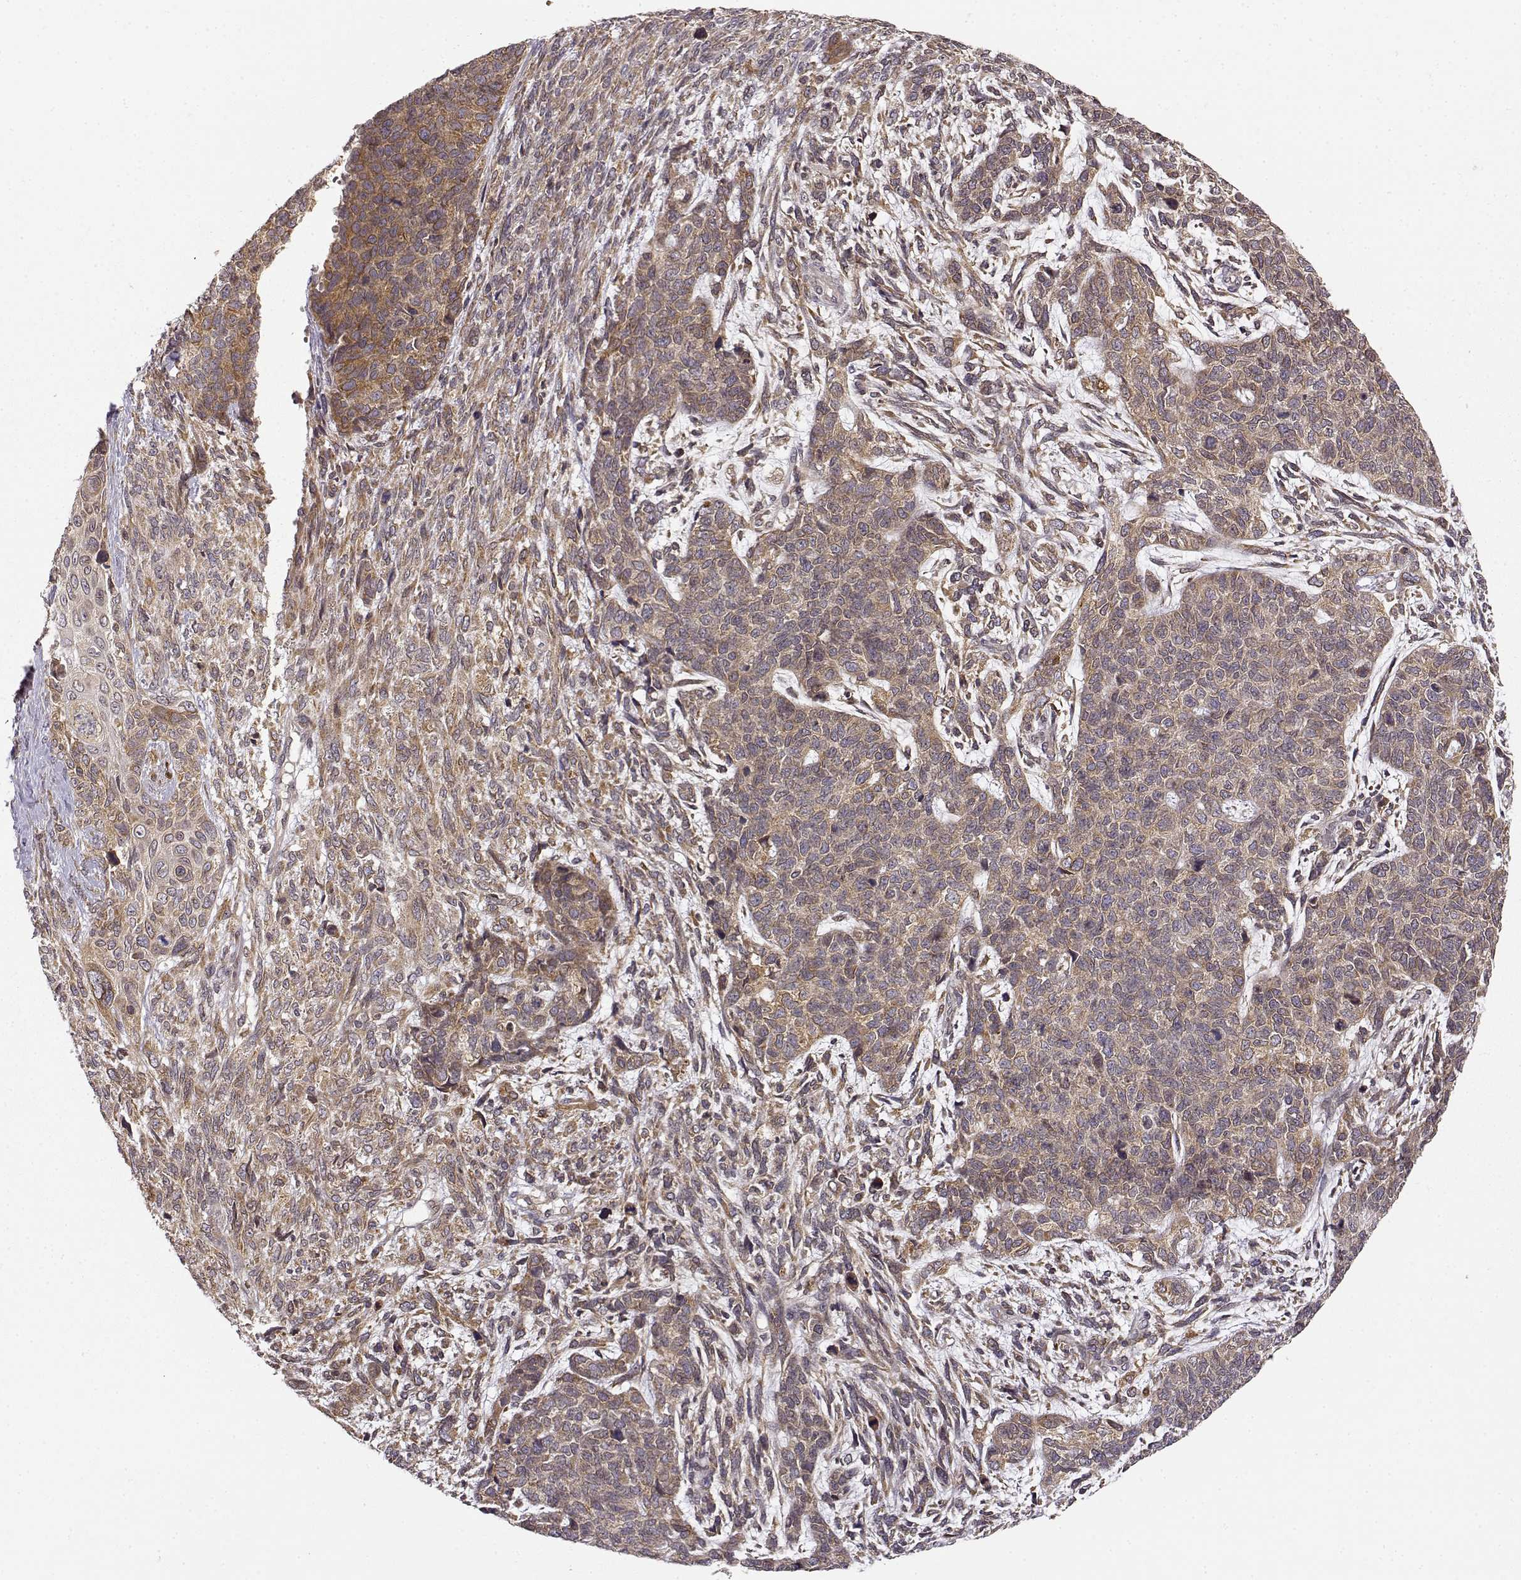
{"staining": {"intensity": "weak", "quantity": ">75%", "location": "cytoplasmic/membranous"}, "tissue": "cervical cancer", "cell_type": "Tumor cells", "image_type": "cancer", "snomed": [{"axis": "morphology", "description": "Squamous cell carcinoma, NOS"}, {"axis": "topography", "description": "Cervix"}], "caption": "Immunohistochemistry of squamous cell carcinoma (cervical) demonstrates low levels of weak cytoplasmic/membranous staining in approximately >75% of tumor cells. Using DAB (brown) and hematoxylin (blue) stains, captured at high magnification using brightfield microscopy.", "gene": "ERGIC2", "patient": {"sex": "female", "age": 63}}